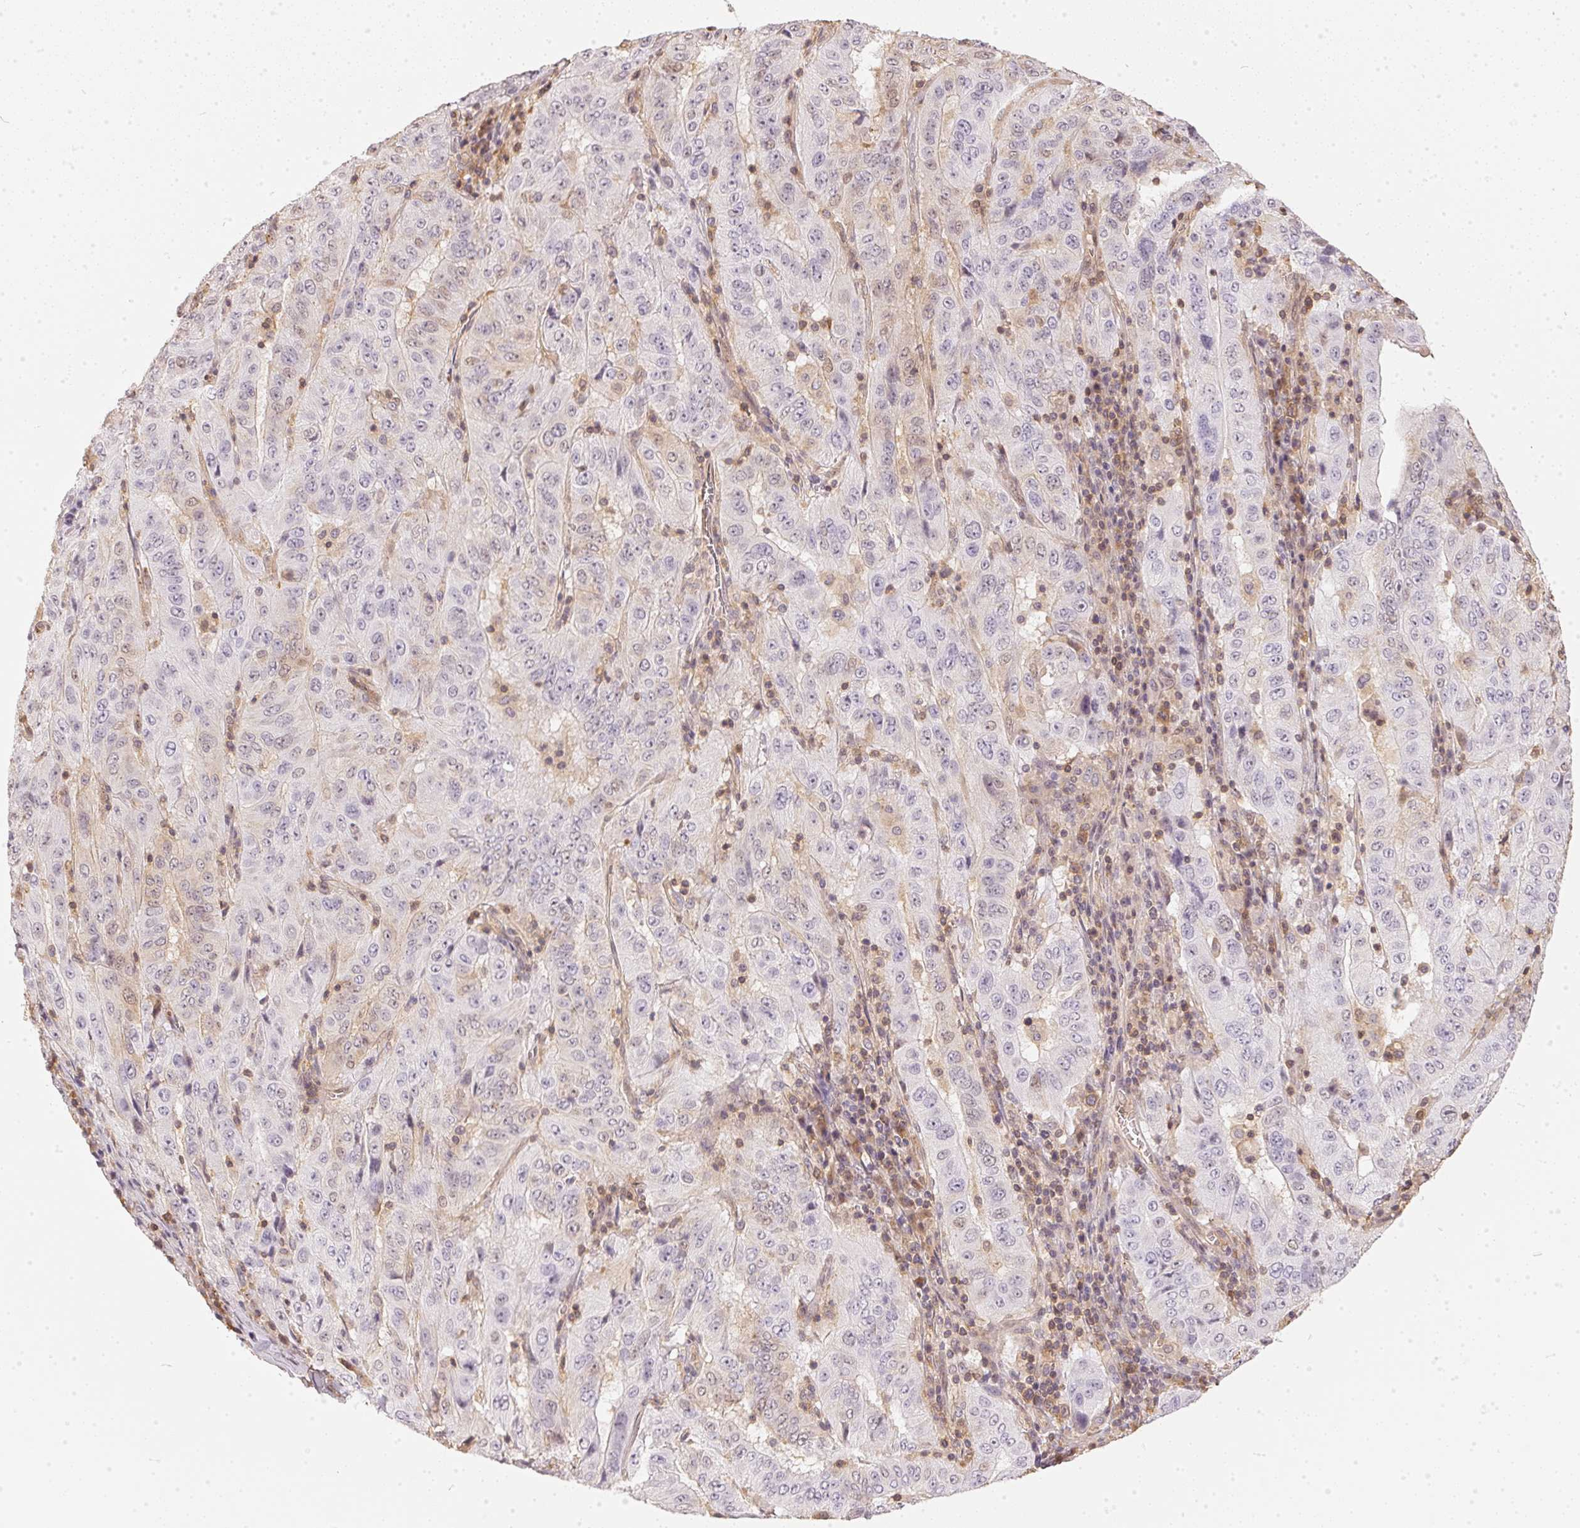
{"staining": {"intensity": "negative", "quantity": "none", "location": "none"}, "tissue": "pancreatic cancer", "cell_type": "Tumor cells", "image_type": "cancer", "snomed": [{"axis": "morphology", "description": "Adenocarcinoma, NOS"}, {"axis": "topography", "description": "Pancreas"}], "caption": "This is an IHC micrograph of pancreatic cancer. There is no positivity in tumor cells.", "gene": "BLMH", "patient": {"sex": "male", "age": 63}}